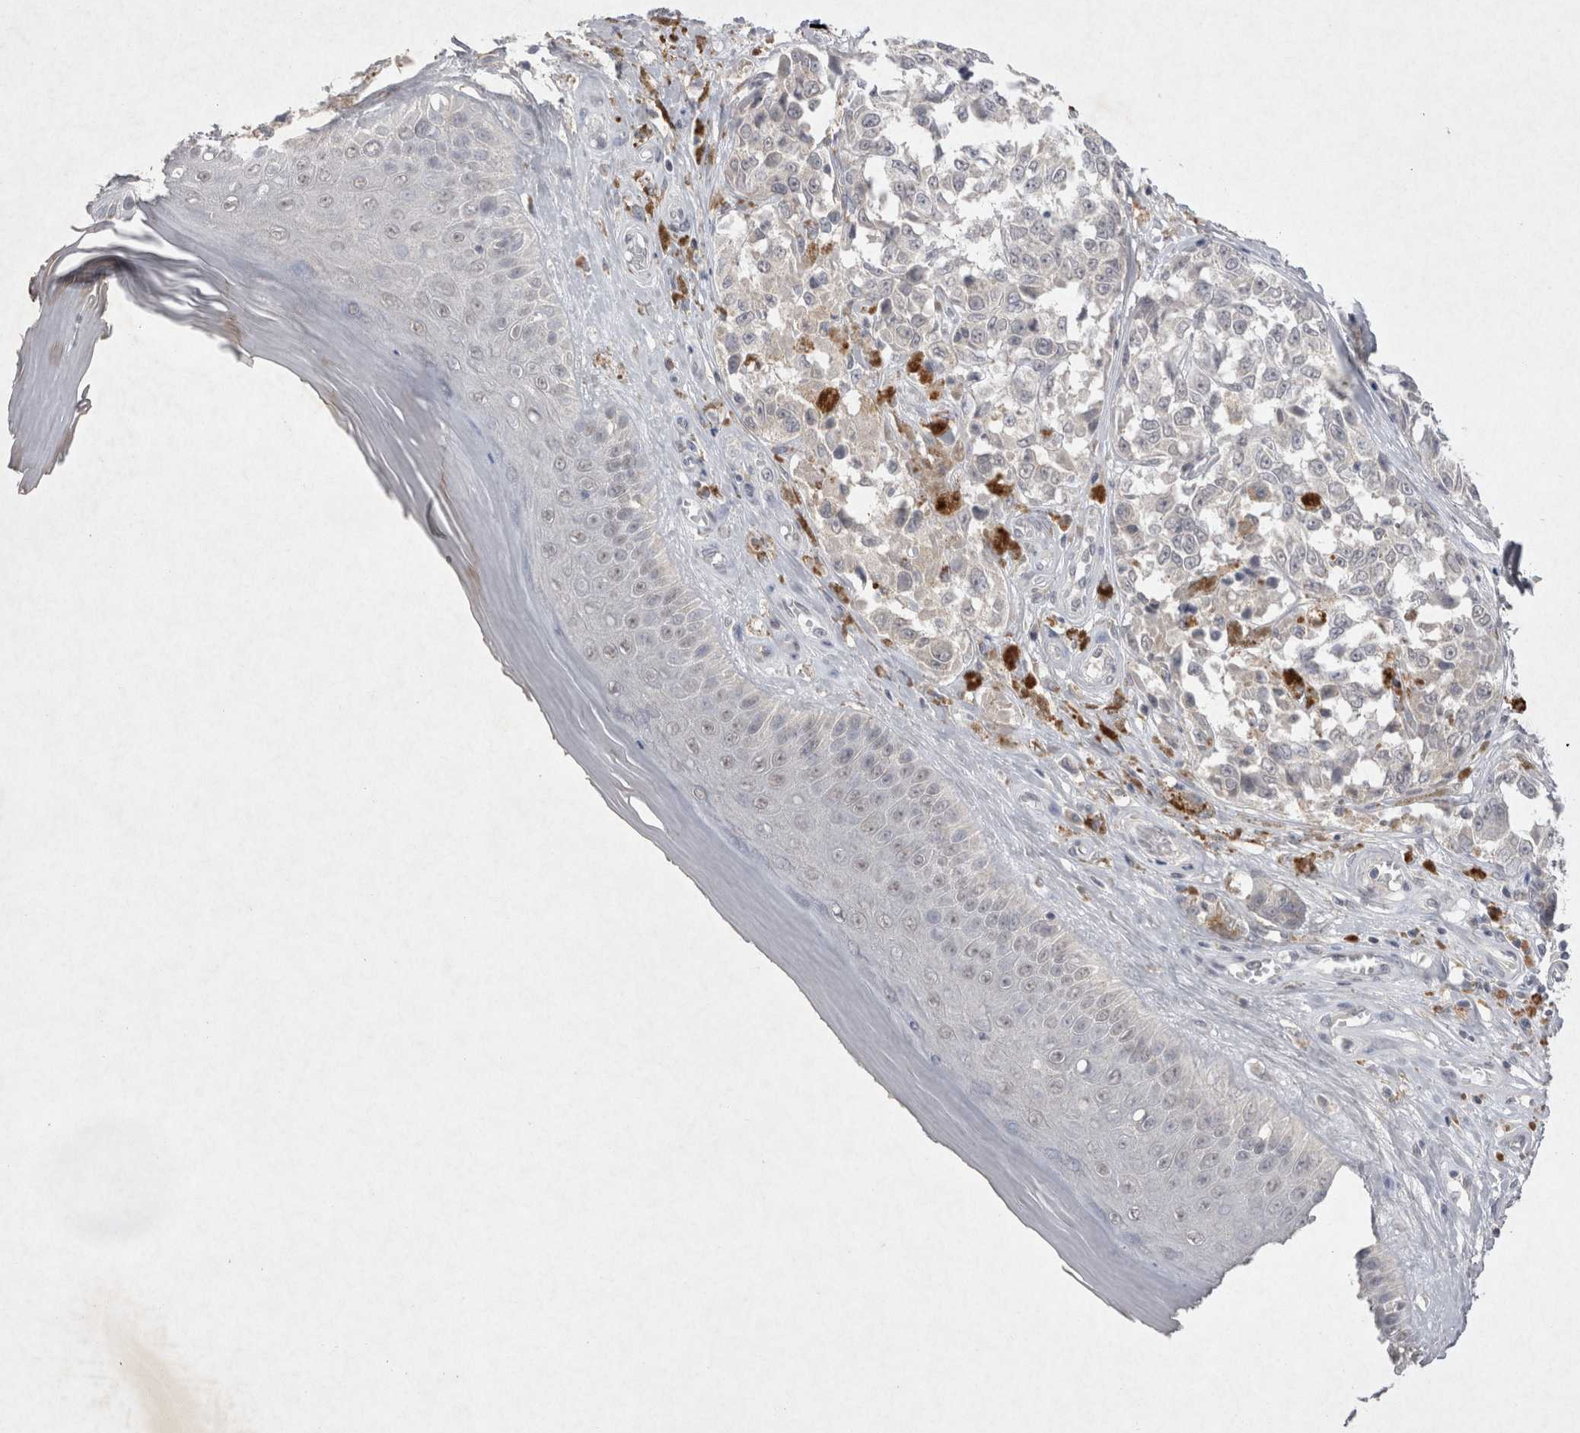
{"staining": {"intensity": "negative", "quantity": "none", "location": "none"}, "tissue": "melanoma", "cell_type": "Tumor cells", "image_type": "cancer", "snomed": [{"axis": "morphology", "description": "Malignant melanoma, NOS"}, {"axis": "topography", "description": "Skin"}], "caption": "Tumor cells are negative for brown protein staining in melanoma.", "gene": "LYVE1", "patient": {"sex": "female", "age": 64}}